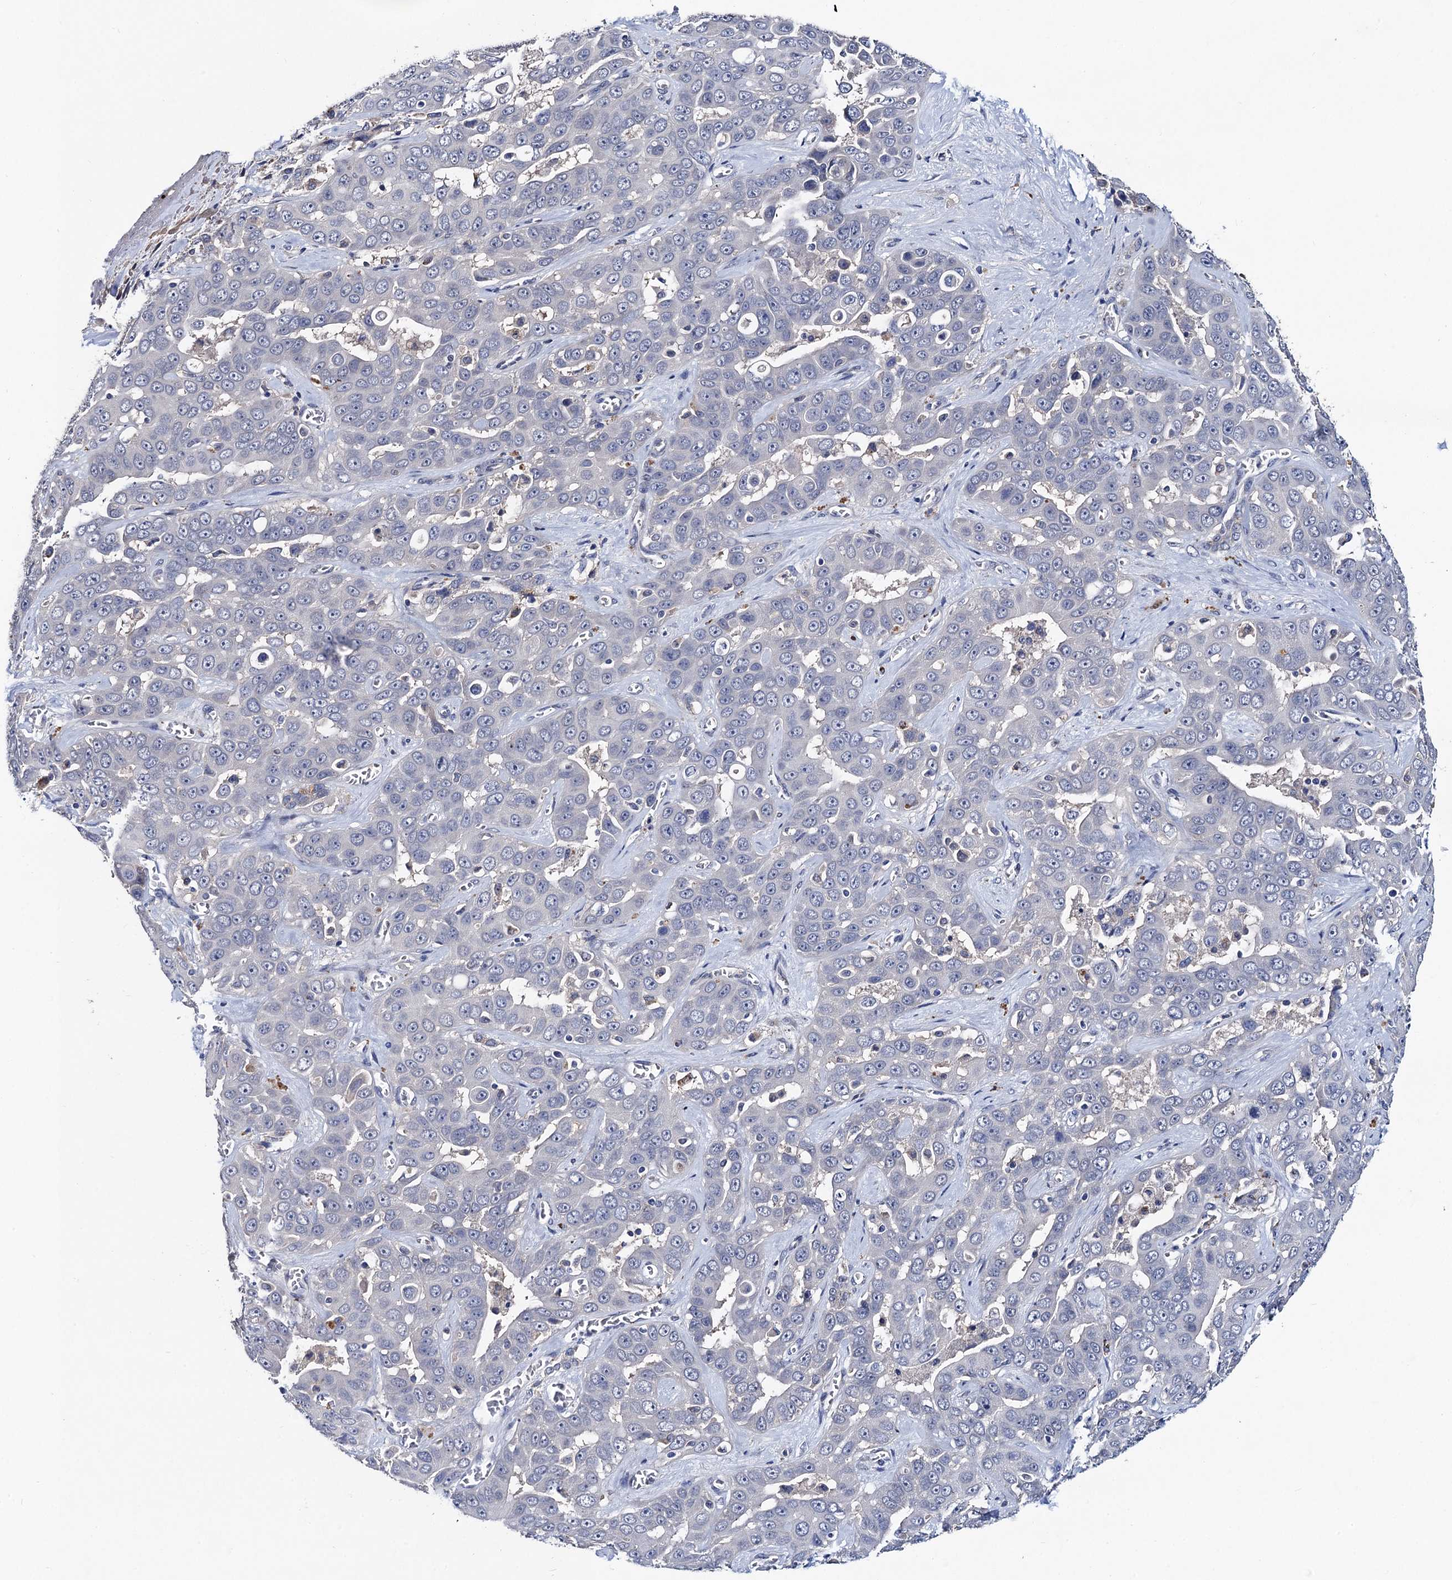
{"staining": {"intensity": "negative", "quantity": "none", "location": "none"}, "tissue": "liver cancer", "cell_type": "Tumor cells", "image_type": "cancer", "snomed": [{"axis": "morphology", "description": "Cholangiocarcinoma"}, {"axis": "topography", "description": "Liver"}], "caption": "This histopathology image is of liver cancer (cholangiocarcinoma) stained with immunohistochemistry (IHC) to label a protein in brown with the nuclei are counter-stained blue. There is no expression in tumor cells.", "gene": "TMEM39B", "patient": {"sex": "female", "age": 52}}